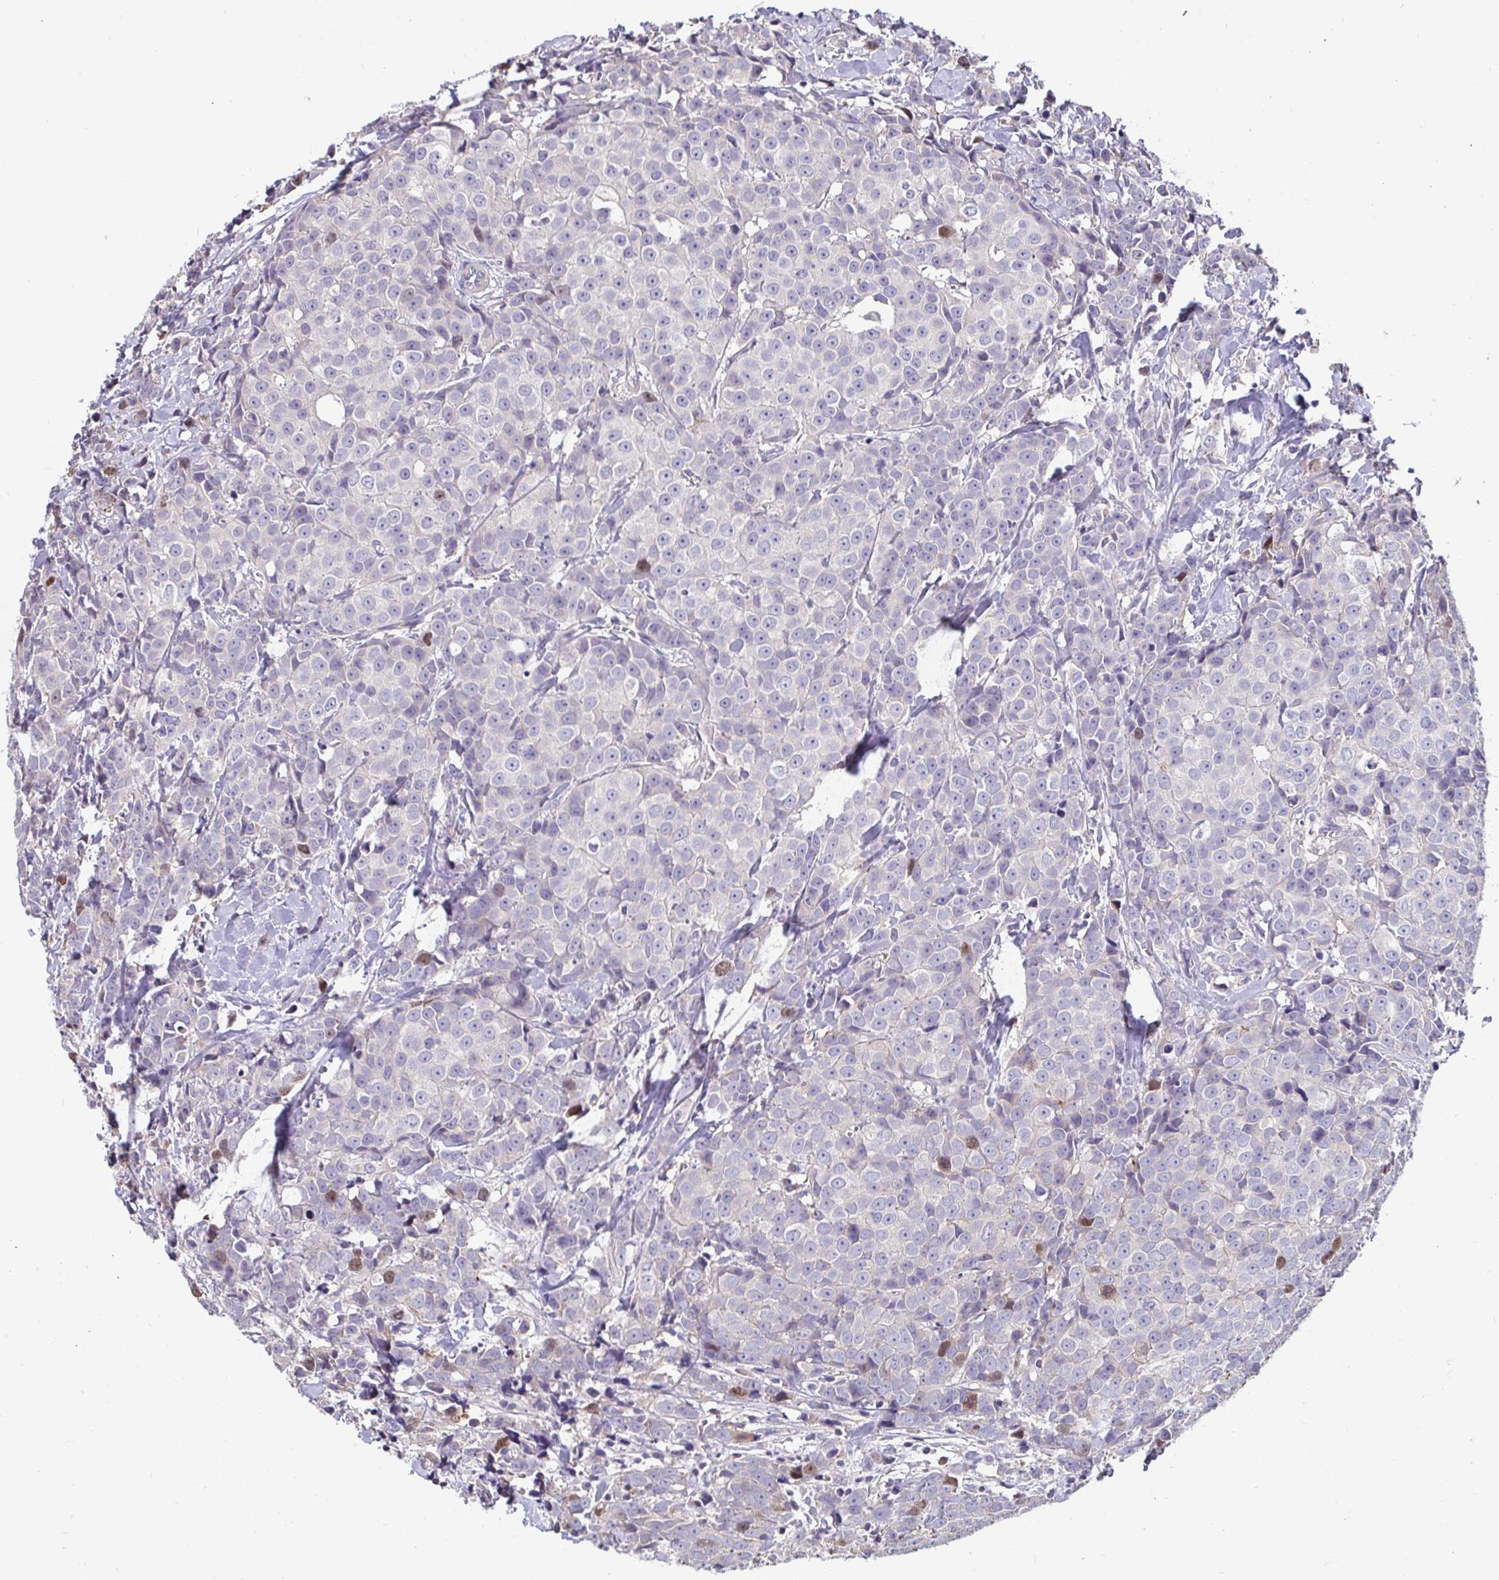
{"staining": {"intensity": "weak", "quantity": "<25%", "location": "nuclear"}, "tissue": "breast cancer", "cell_type": "Tumor cells", "image_type": "cancer", "snomed": [{"axis": "morphology", "description": "Duct carcinoma"}, {"axis": "topography", "description": "Breast"}], "caption": "Immunohistochemical staining of breast cancer exhibits no significant staining in tumor cells.", "gene": "ANLN", "patient": {"sex": "female", "age": 80}}